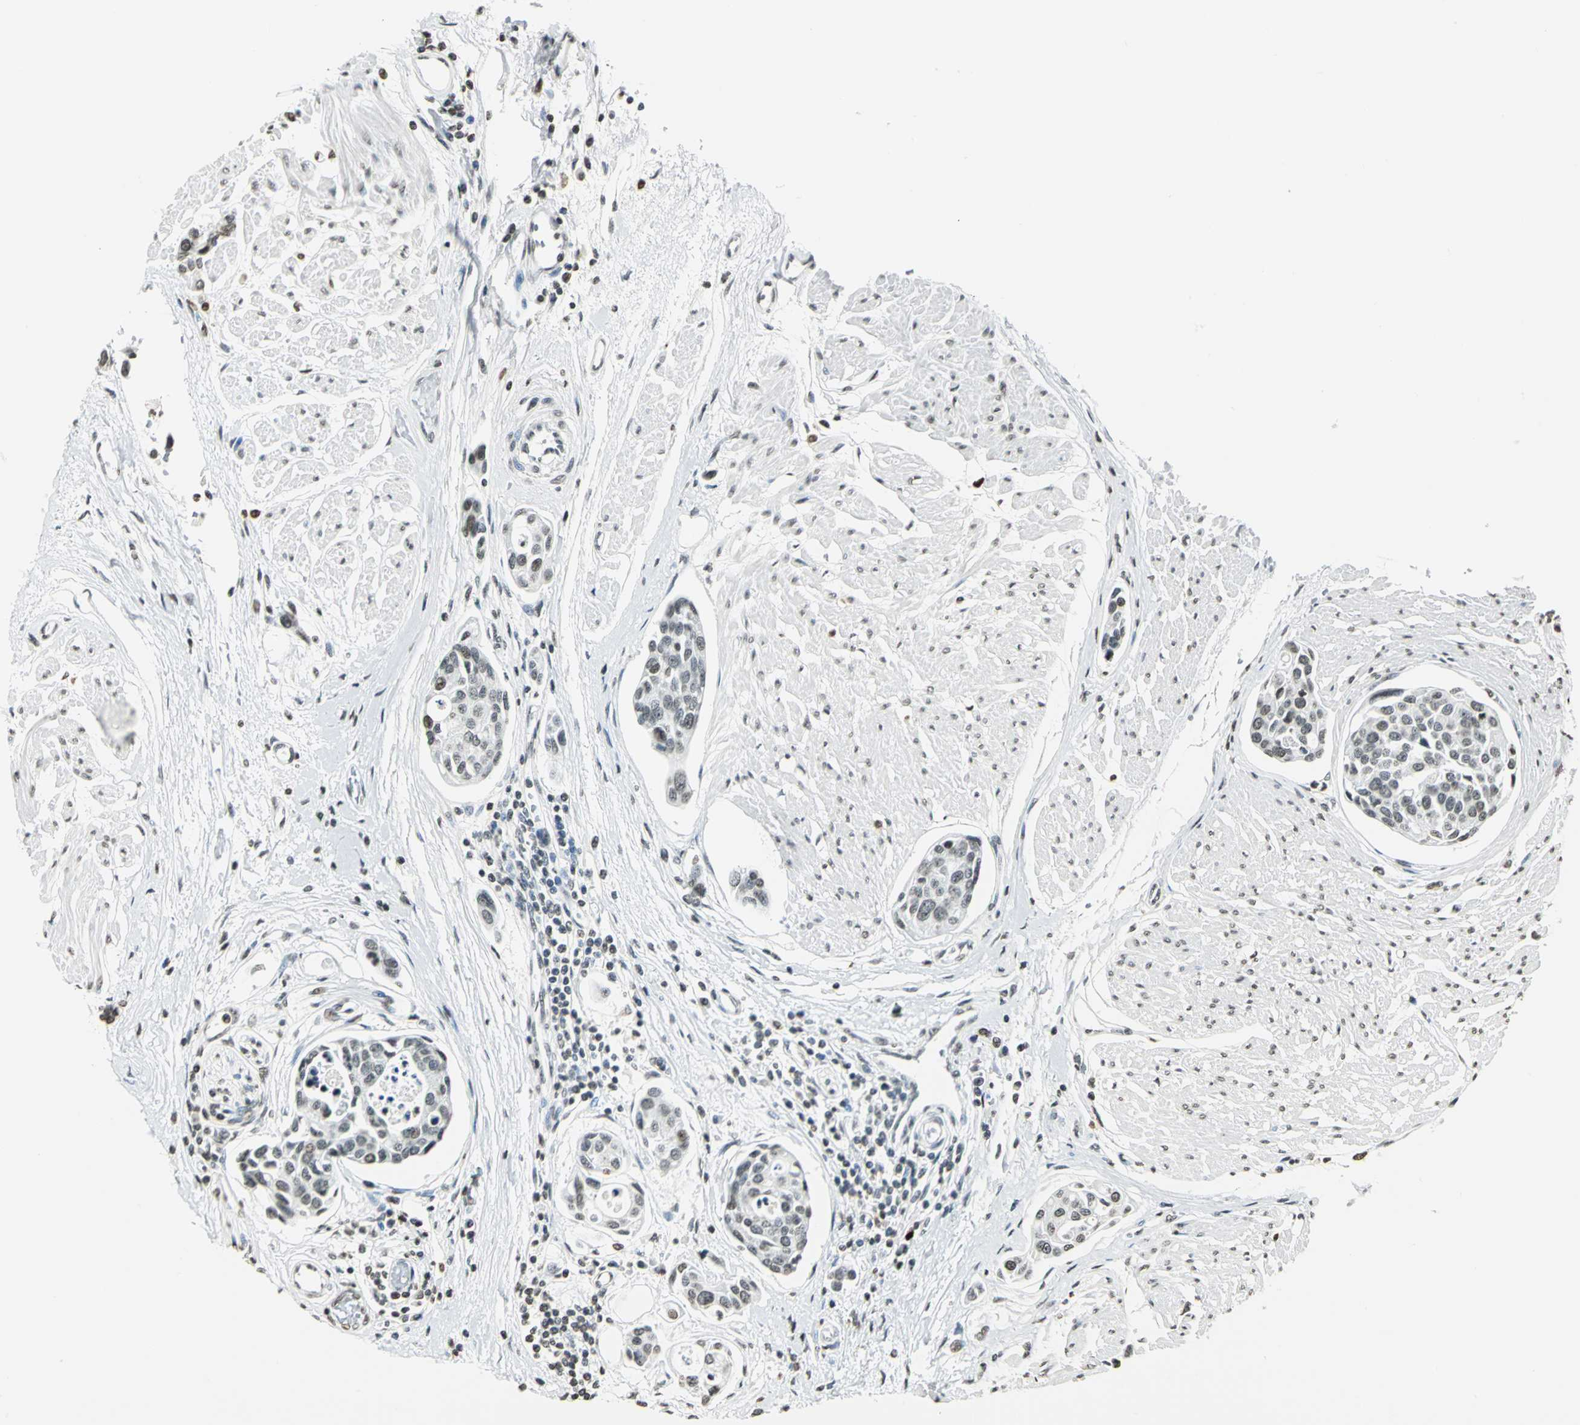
{"staining": {"intensity": "weak", "quantity": "25%-75%", "location": "nuclear"}, "tissue": "urothelial cancer", "cell_type": "Tumor cells", "image_type": "cancer", "snomed": [{"axis": "morphology", "description": "Urothelial carcinoma, High grade"}, {"axis": "topography", "description": "Urinary bladder"}], "caption": "Immunohistochemistry histopathology image of human urothelial cancer stained for a protein (brown), which displays low levels of weak nuclear staining in approximately 25%-75% of tumor cells.", "gene": "MCM4", "patient": {"sex": "male", "age": 78}}